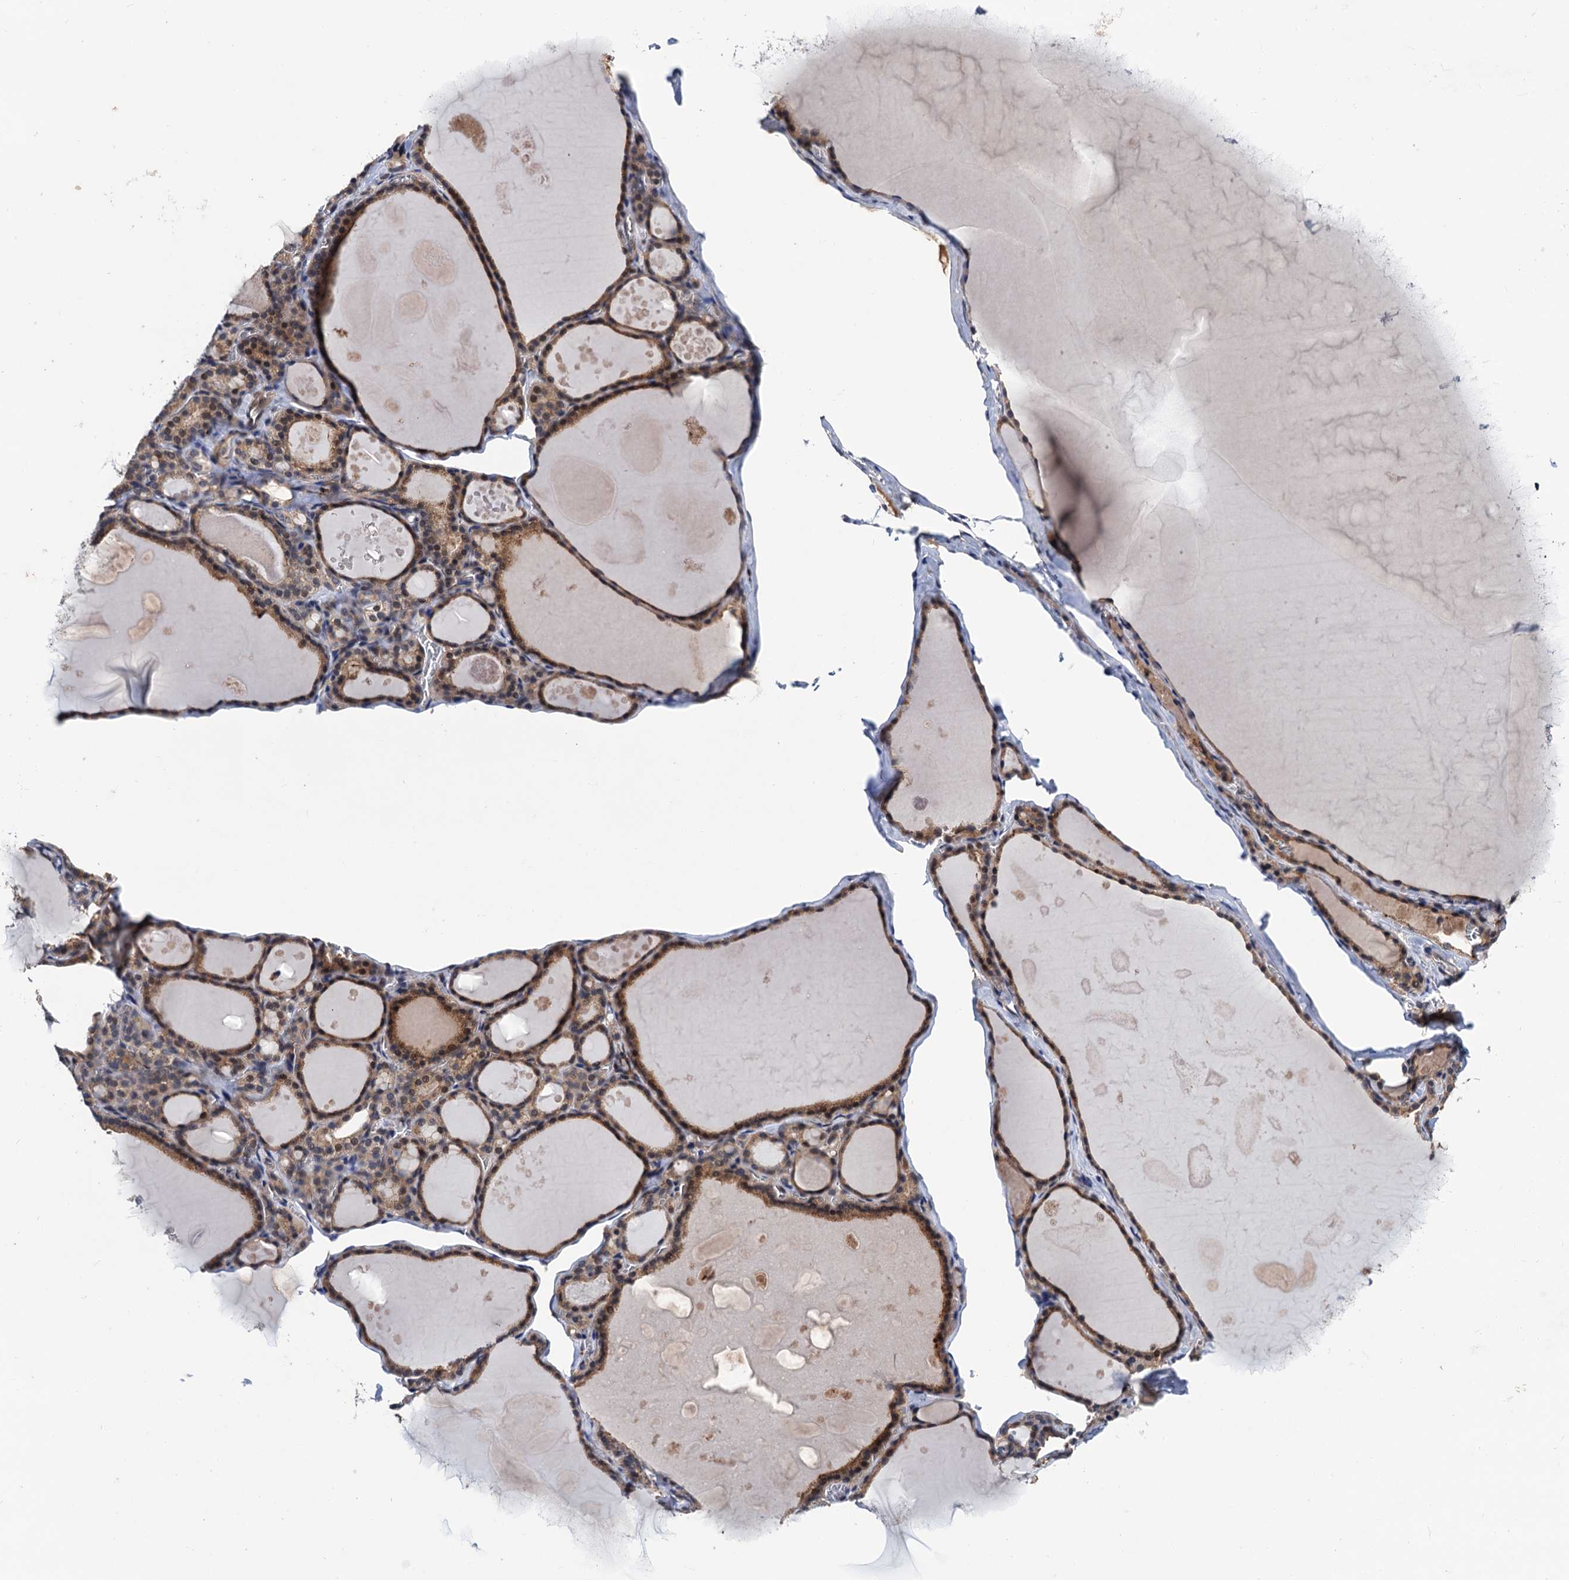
{"staining": {"intensity": "moderate", "quantity": ">75%", "location": "cytoplasmic/membranous"}, "tissue": "thyroid gland", "cell_type": "Glandular cells", "image_type": "normal", "snomed": [{"axis": "morphology", "description": "Normal tissue, NOS"}, {"axis": "topography", "description": "Thyroid gland"}], "caption": "Immunohistochemical staining of benign human thyroid gland shows >75% levels of moderate cytoplasmic/membranous protein expression in approximately >75% of glandular cells. (brown staining indicates protein expression, while blue staining denotes nuclei).", "gene": "NAA16", "patient": {"sex": "male", "age": 56}}